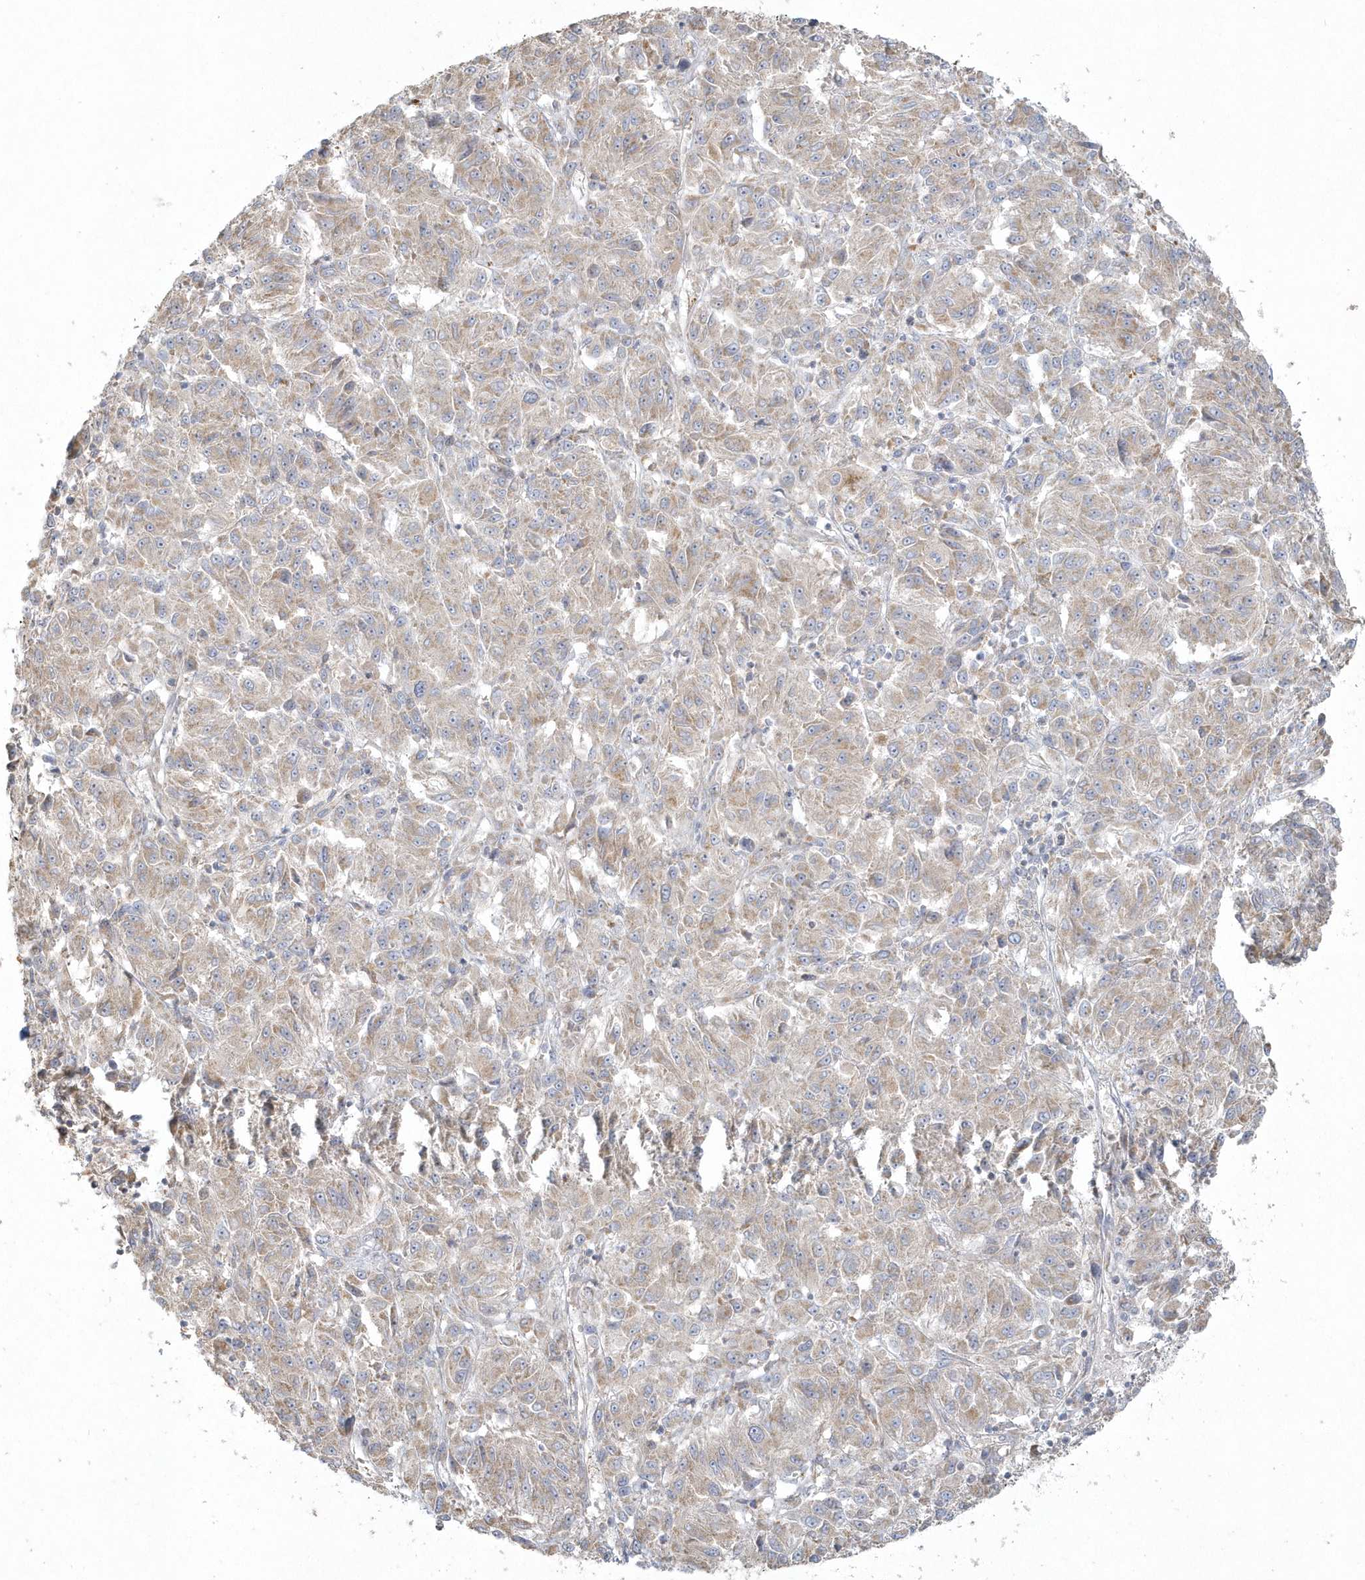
{"staining": {"intensity": "weak", "quantity": ">75%", "location": "cytoplasmic/membranous"}, "tissue": "melanoma", "cell_type": "Tumor cells", "image_type": "cancer", "snomed": [{"axis": "morphology", "description": "Malignant melanoma, Metastatic site"}, {"axis": "topography", "description": "Lung"}], "caption": "A low amount of weak cytoplasmic/membranous expression is identified in about >75% of tumor cells in malignant melanoma (metastatic site) tissue.", "gene": "BLTP3A", "patient": {"sex": "male", "age": 64}}